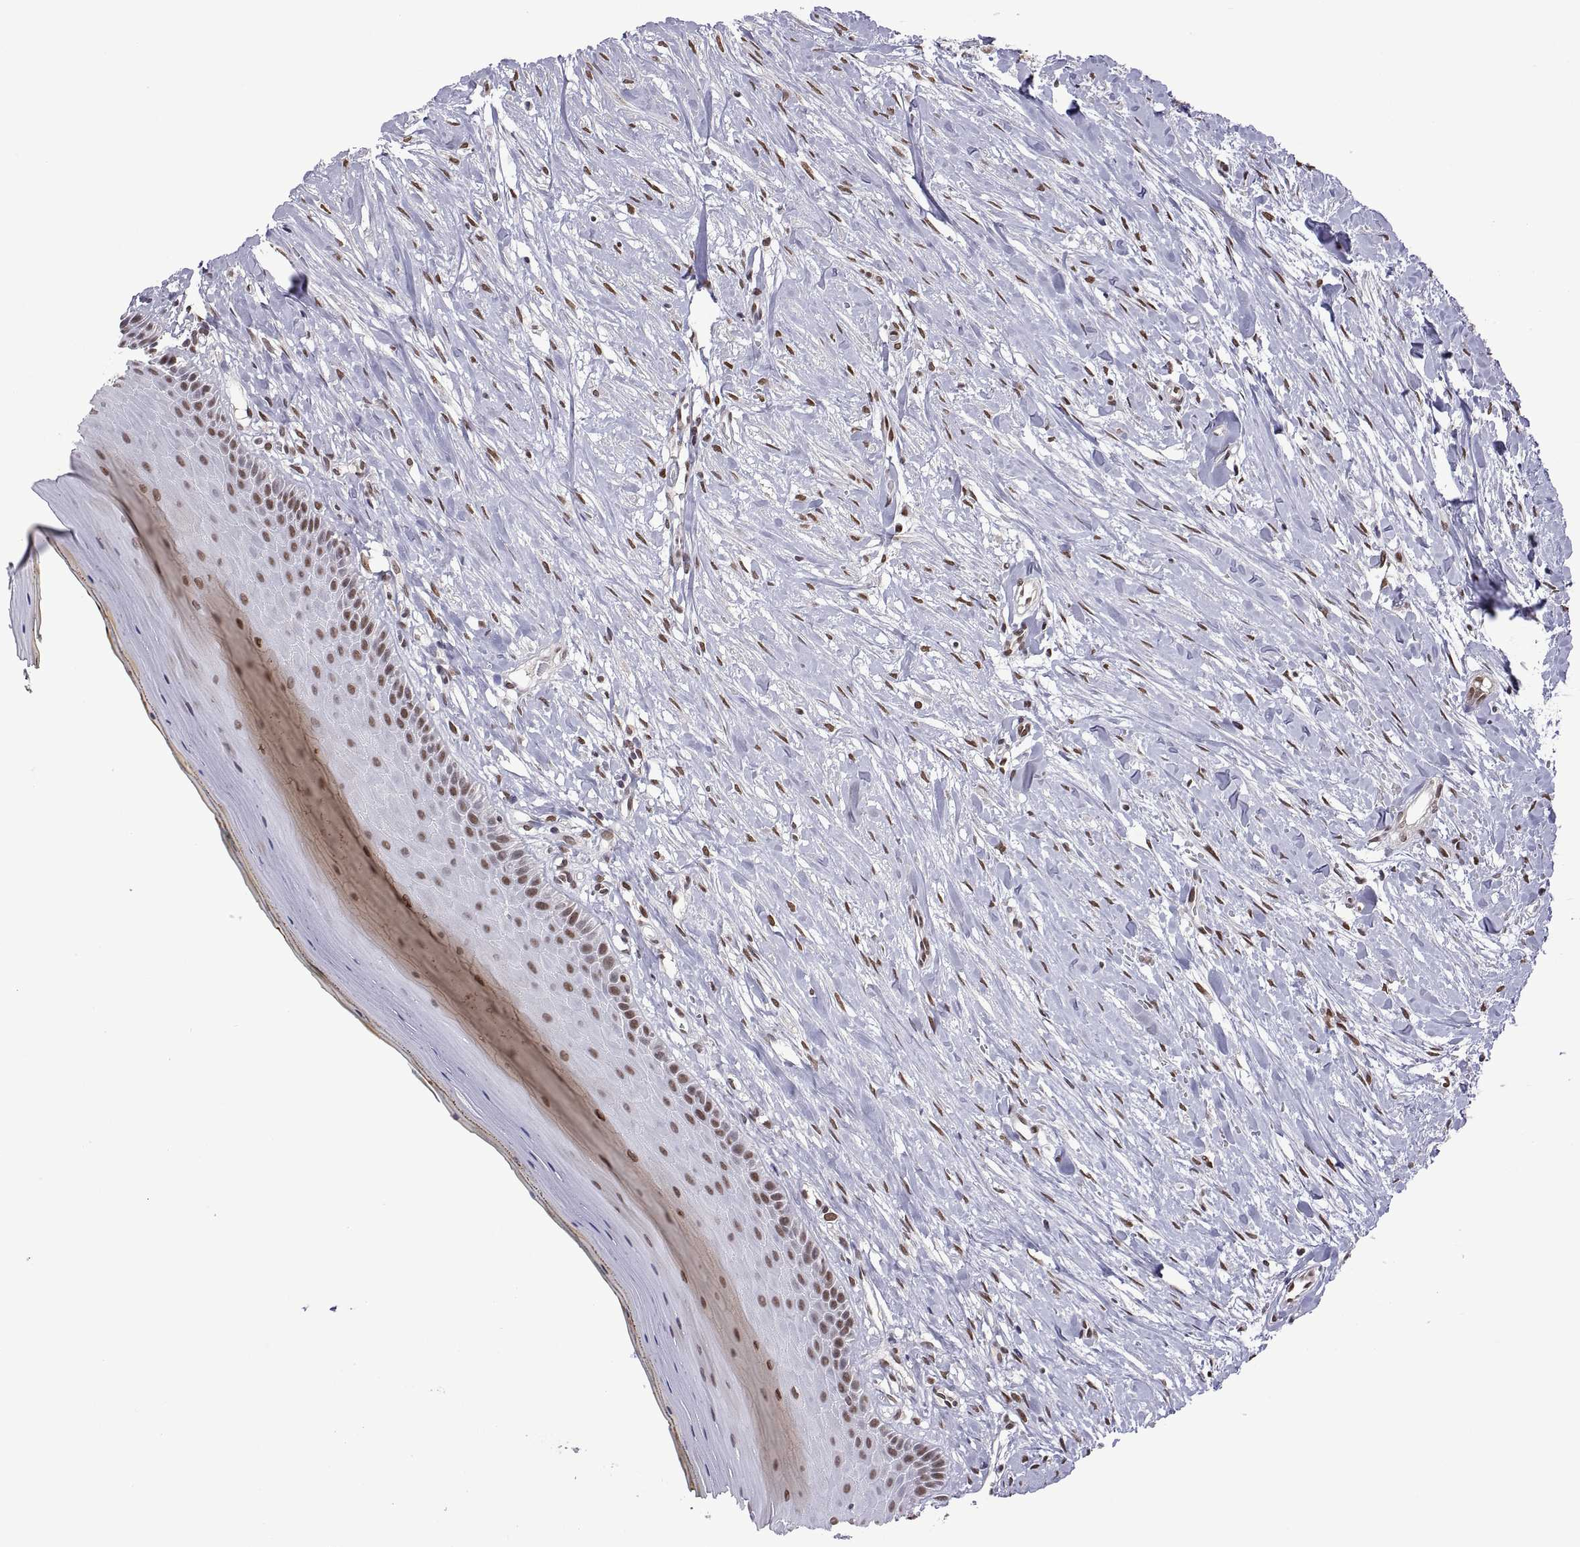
{"staining": {"intensity": "moderate", "quantity": "25%-75%", "location": "nuclear"}, "tissue": "oral mucosa", "cell_type": "Squamous epithelial cells", "image_type": "normal", "snomed": [{"axis": "morphology", "description": "Normal tissue, NOS"}, {"axis": "topography", "description": "Oral tissue"}], "caption": "This micrograph shows normal oral mucosa stained with immunohistochemistry (IHC) to label a protein in brown. The nuclear of squamous epithelial cells show moderate positivity for the protein. Nuclei are counter-stained blue.", "gene": "NR4A1", "patient": {"sex": "female", "age": 43}}